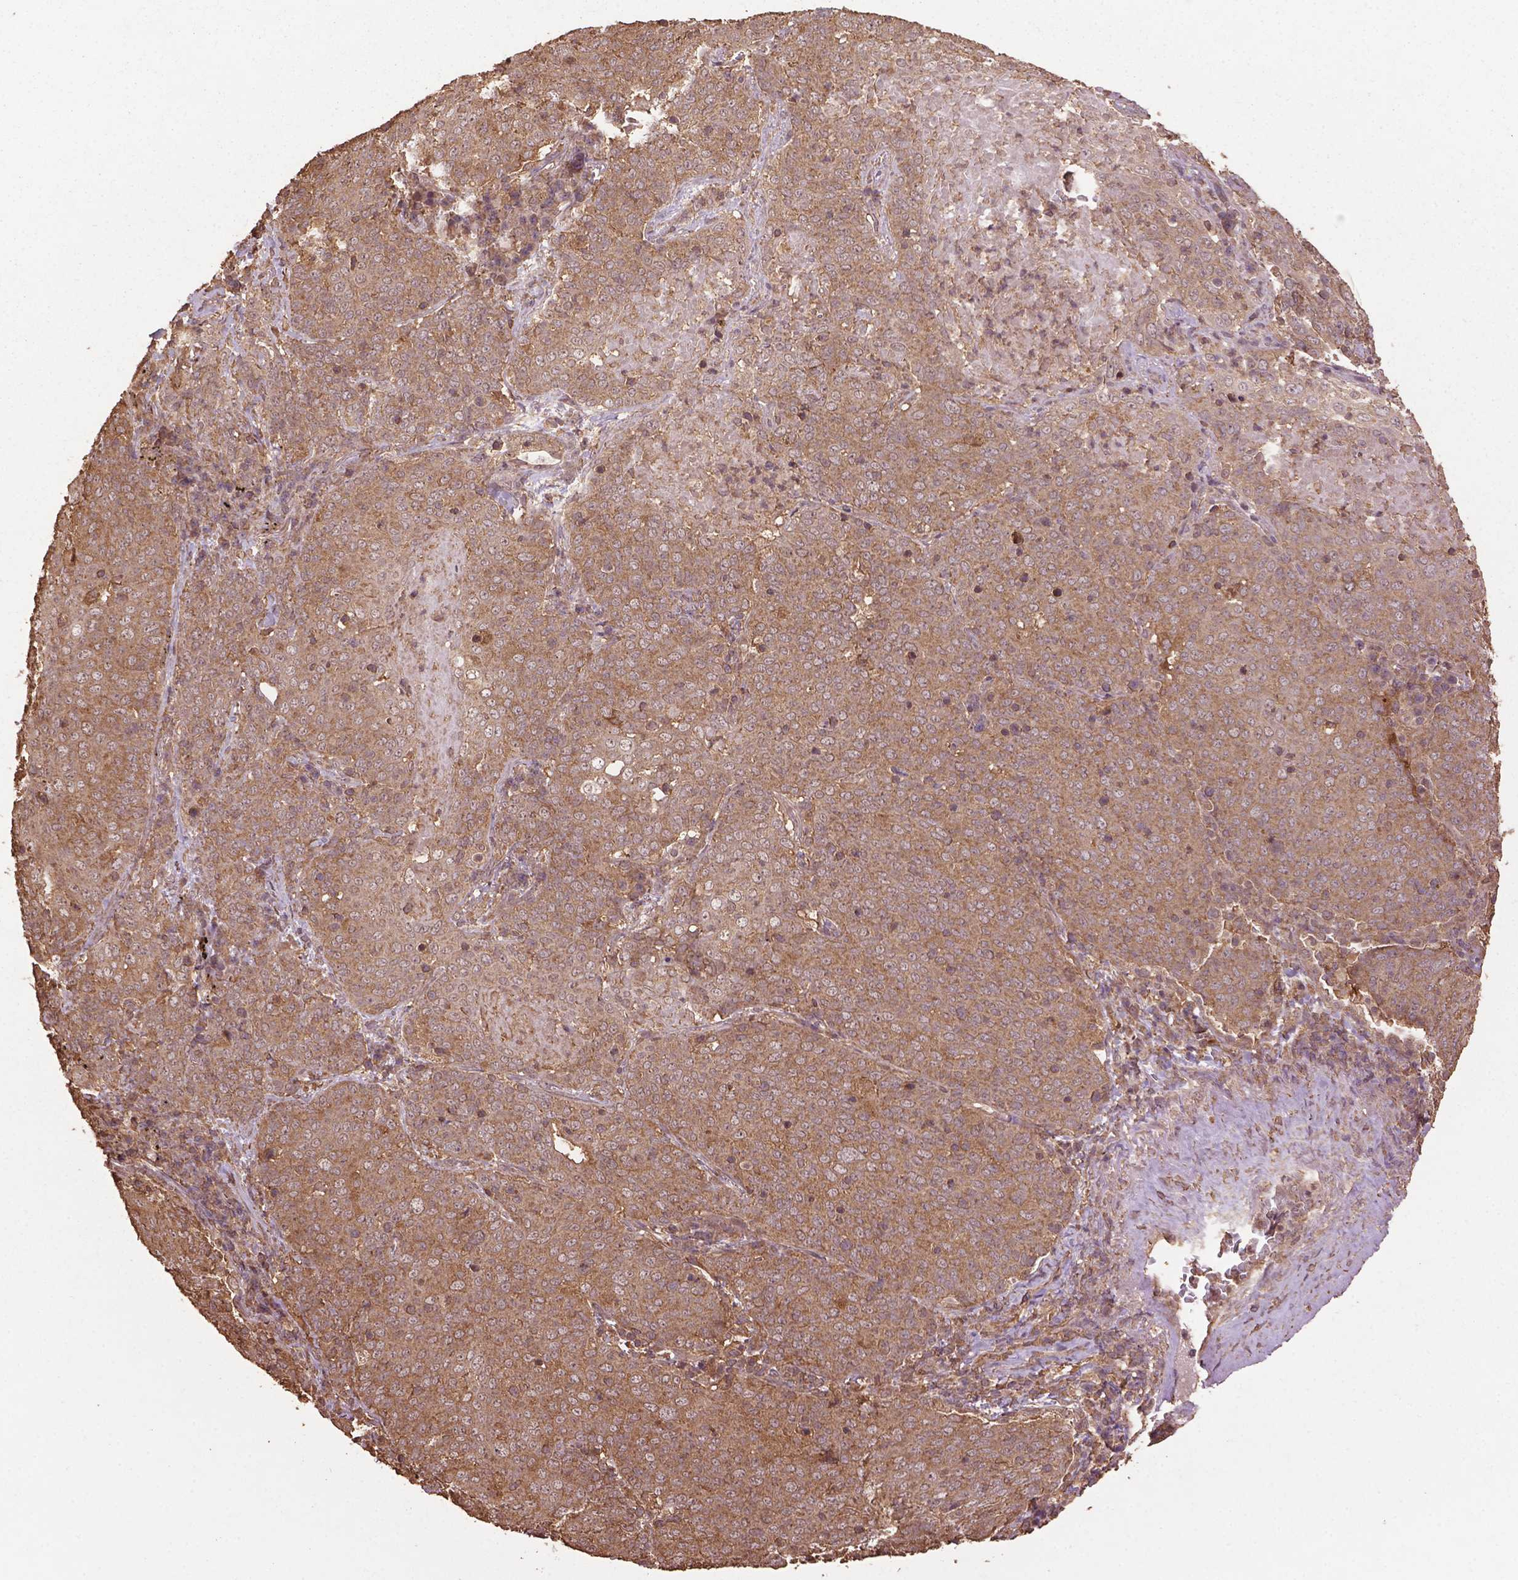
{"staining": {"intensity": "weak", "quantity": ">75%", "location": "cytoplasmic/membranous"}, "tissue": "lung cancer", "cell_type": "Tumor cells", "image_type": "cancer", "snomed": [{"axis": "morphology", "description": "Squamous cell carcinoma, NOS"}, {"axis": "topography", "description": "Lung"}], "caption": "Immunohistochemistry of lung cancer exhibits low levels of weak cytoplasmic/membranous staining in approximately >75% of tumor cells. Nuclei are stained in blue.", "gene": "BABAM1", "patient": {"sex": "male", "age": 82}}